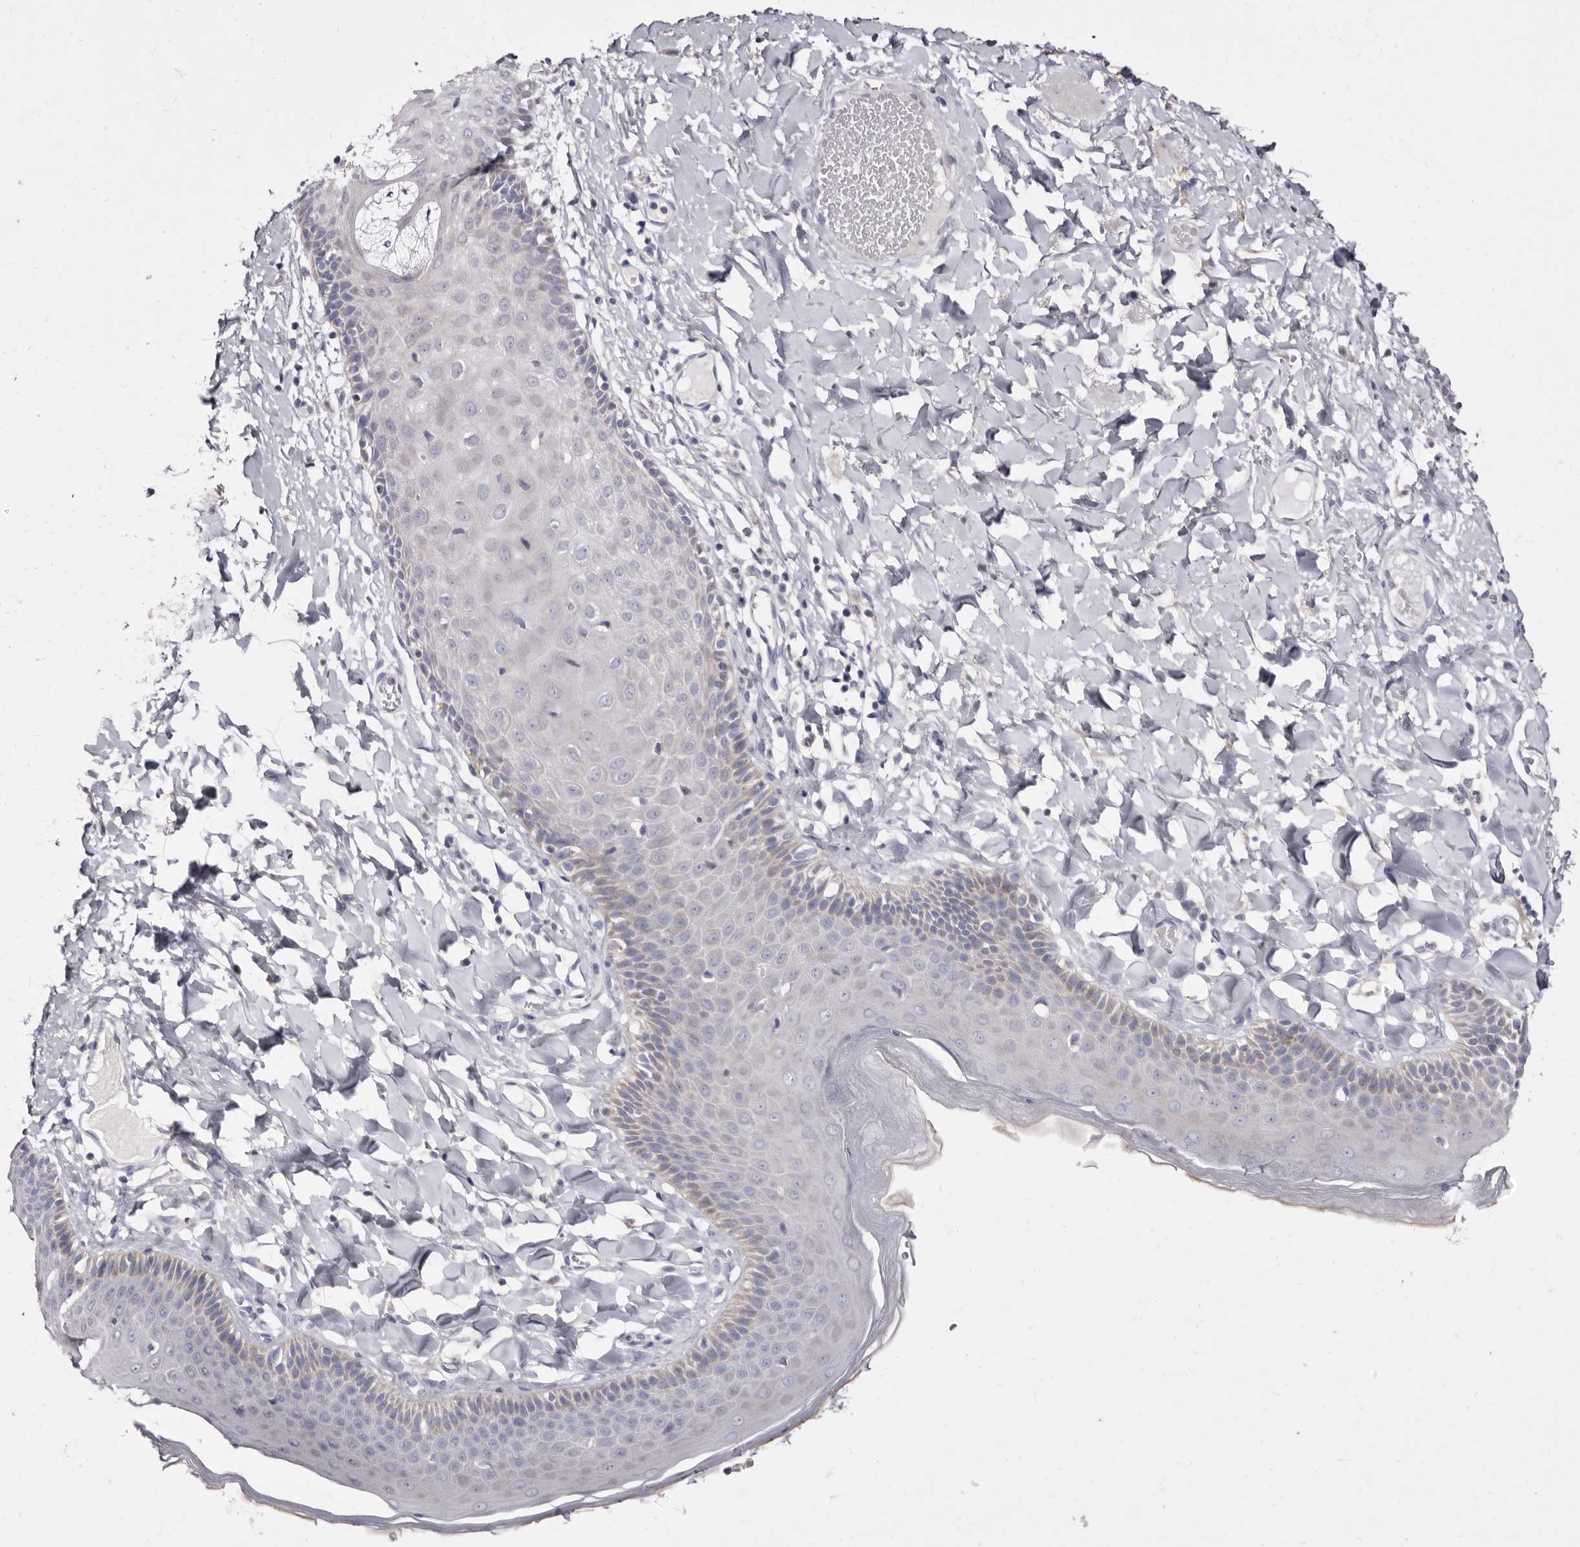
{"staining": {"intensity": "weak", "quantity": "<25%", "location": "cytoplasmic/membranous"}, "tissue": "skin", "cell_type": "Epidermal cells", "image_type": "normal", "snomed": [{"axis": "morphology", "description": "Normal tissue, NOS"}, {"axis": "topography", "description": "Anal"}], "caption": "High power microscopy micrograph of an IHC image of unremarkable skin, revealing no significant positivity in epidermal cells.", "gene": "CYP2E1", "patient": {"sex": "male", "age": 69}}